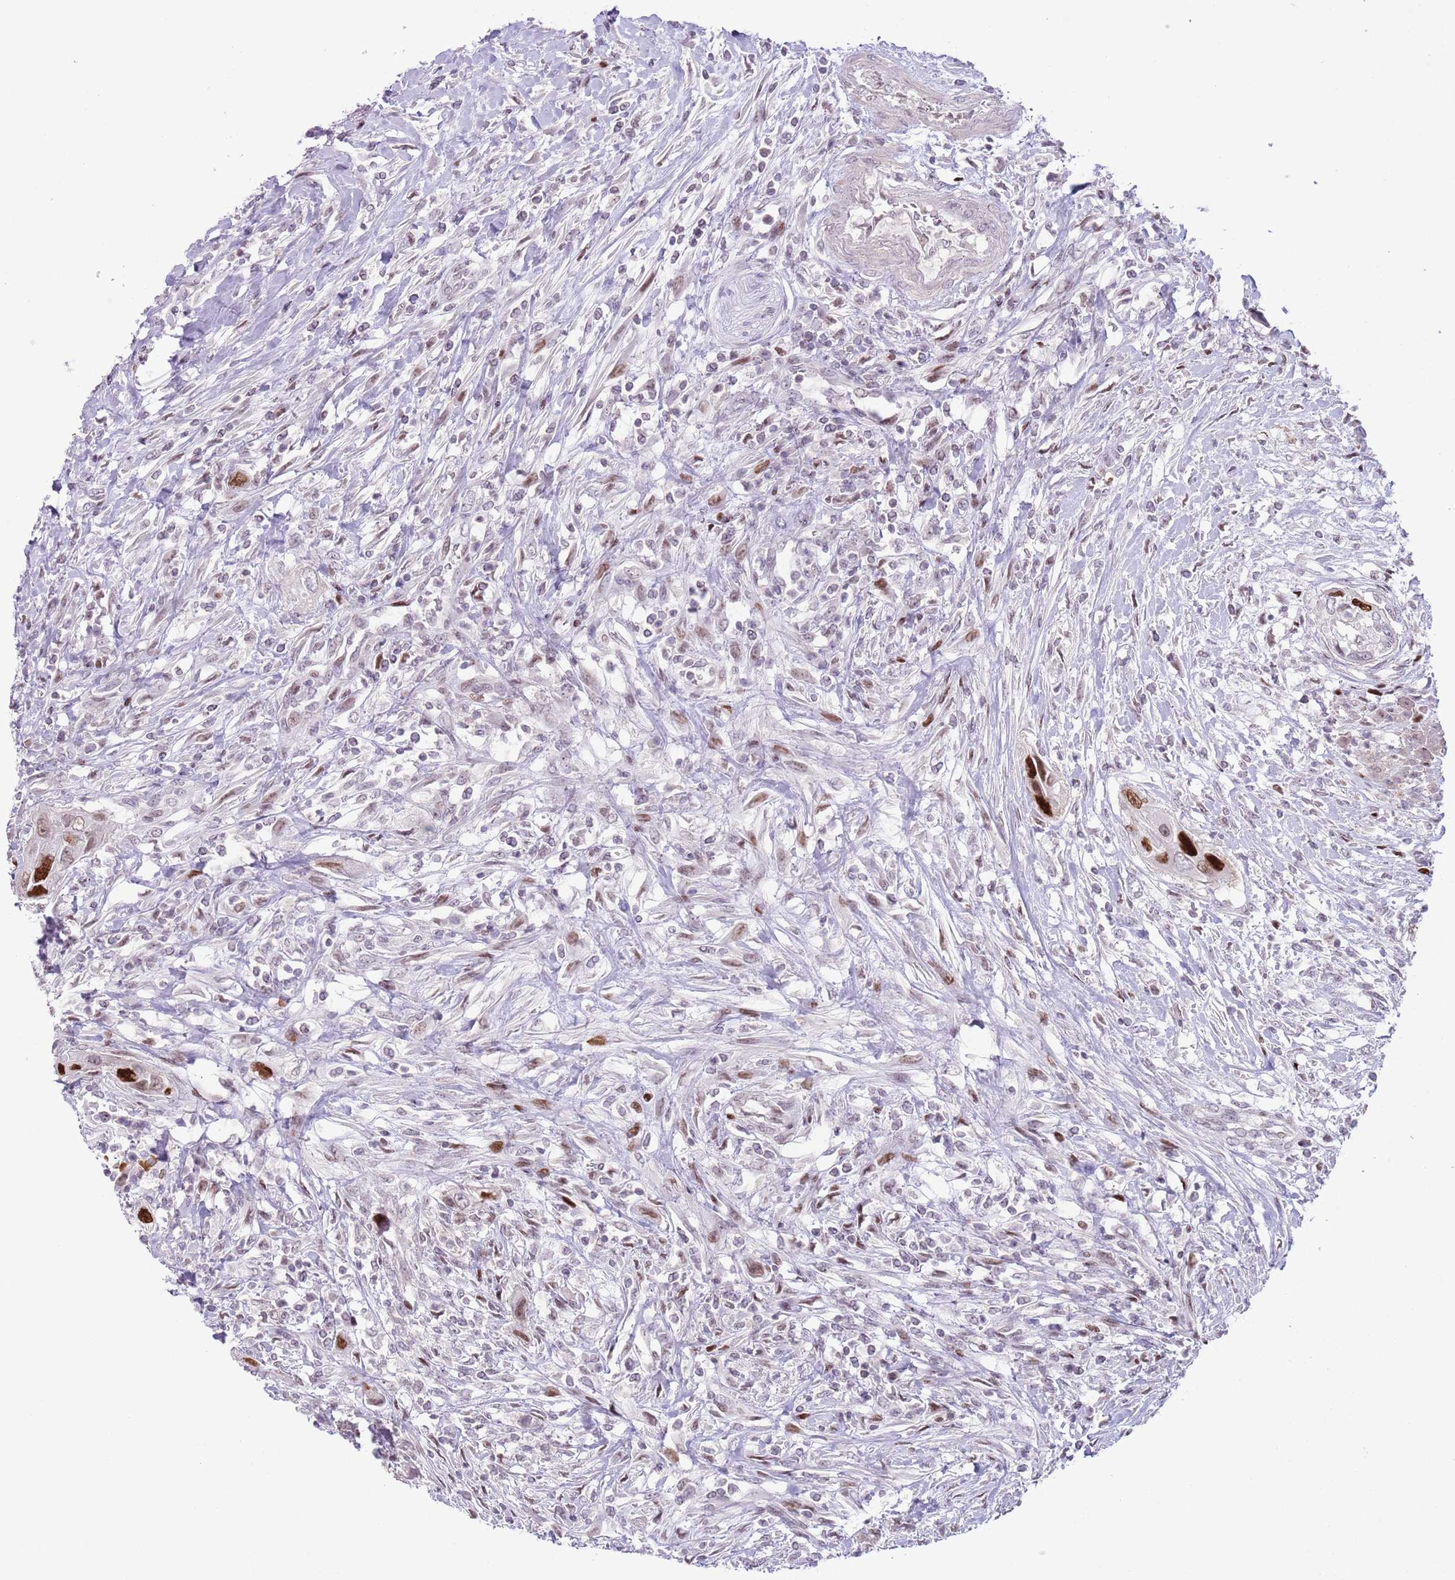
{"staining": {"intensity": "strong", "quantity": "25%-75%", "location": "nuclear"}, "tissue": "urothelial cancer", "cell_type": "Tumor cells", "image_type": "cancer", "snomed": [{"axis": "morphology", "description": "Urothelial carcinoma, High grade"}, {"axis": "topography", "description": "Urinary bladder"}], "caption": "Urothelial cancer tissue displays strong nuclear positivity in approximately 25%-75% of tumor cells, visualized by immunohistochemistry. Nuclei are stained in blue.", "gene": "MFSD10", "patient": {"sex": "female", "age": 60}}